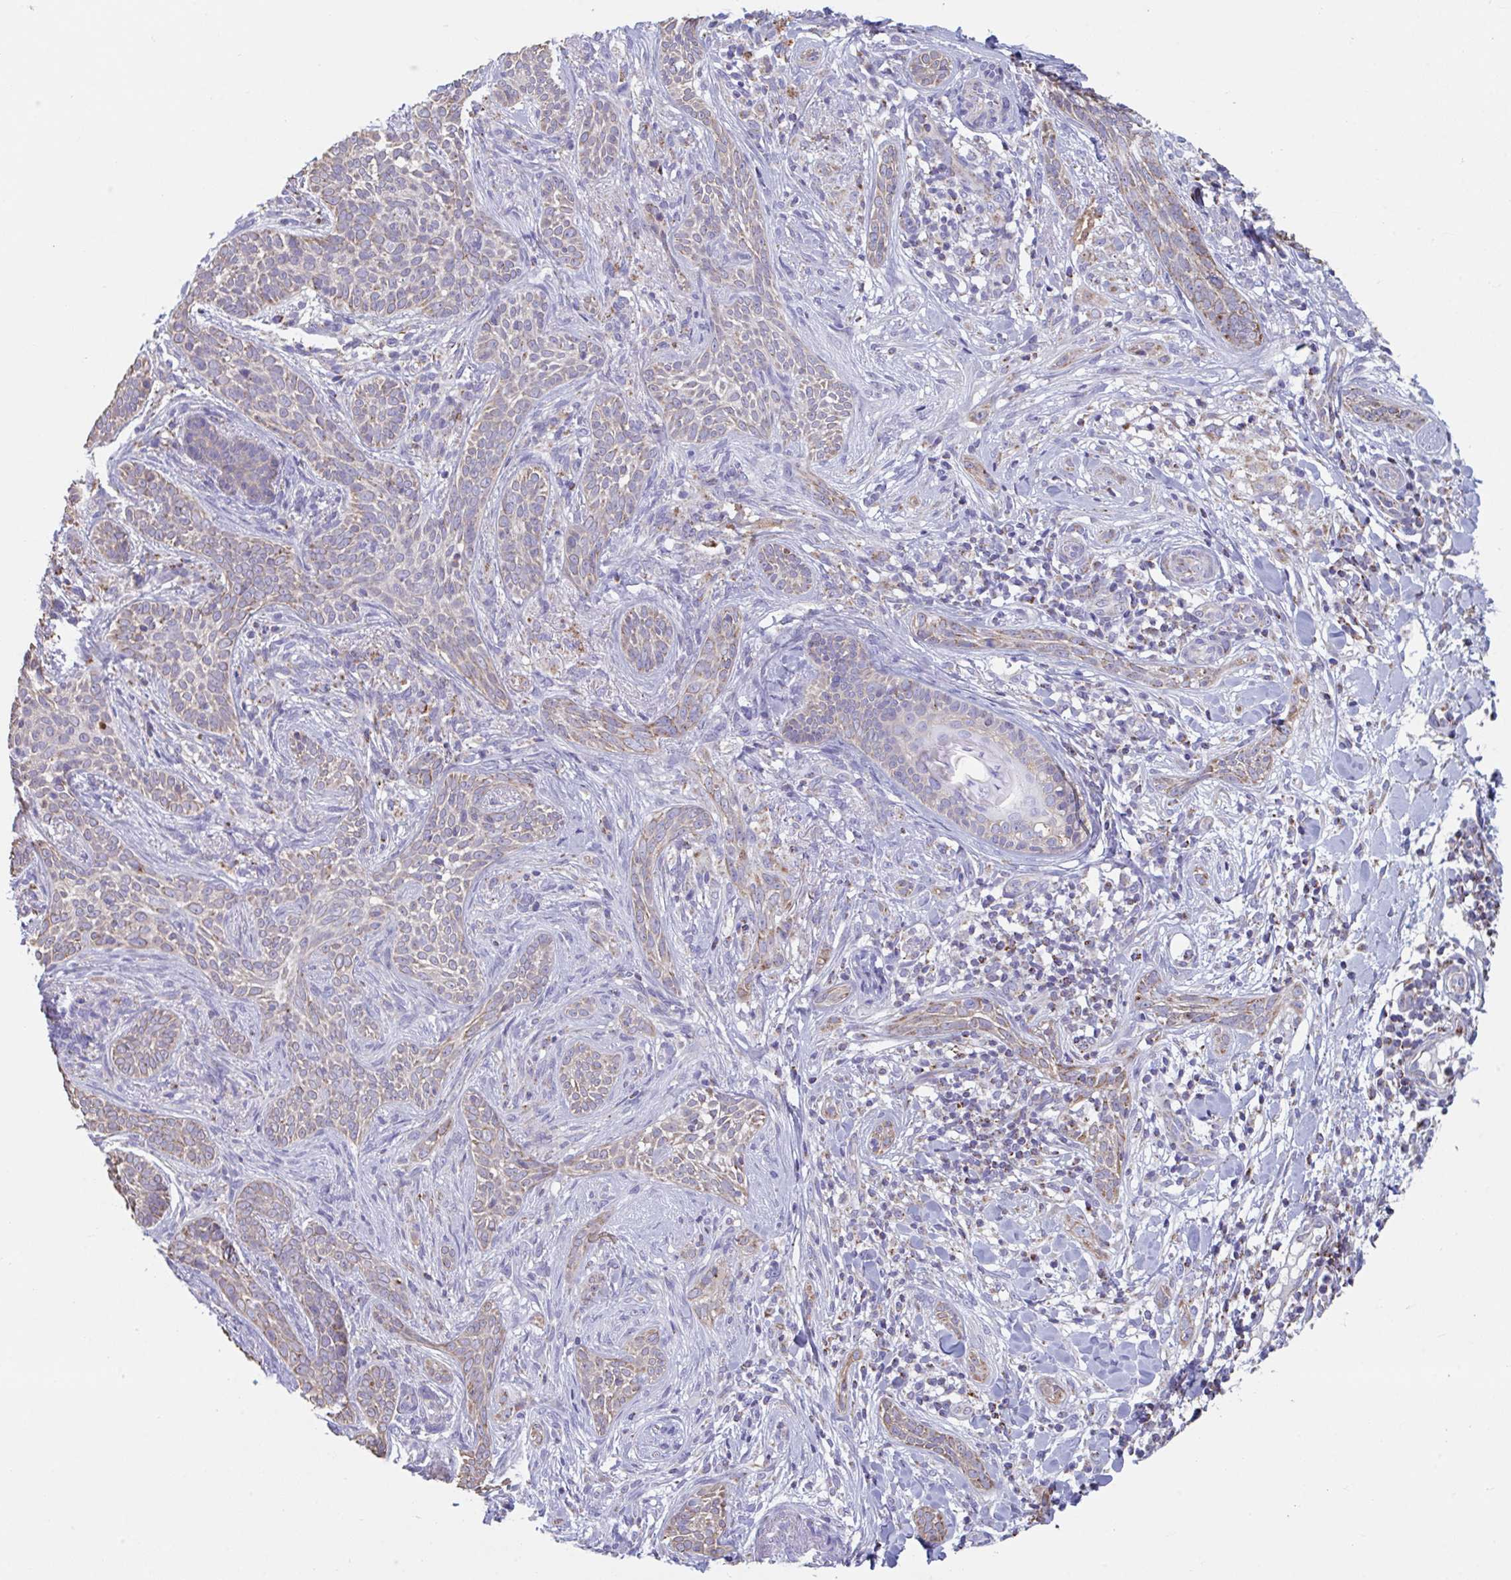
{"staining": {"intensity": "weak", "quantity": "25%-75%", "location": "cytoplasmic/membranous"}, "tissue": "skin cancer", "cell_type": "Tumor cells", "image_type": "cancer", "snomed": [{"axis": "morphology", "description": "Basal cell carcinoma"}, {"axis": "topography", "description": "Skin"}], "caption": "Brown immunohistochemical staining in basal cell carcinoma (skin) reveals weak cytoplasmic/membranous positivity in approximately 25%-75% of tumor cells. The protein of interest is stained brown, and the nuclei are stained in blue (DAB IHC with brightfield microscopy, high magnification).", "gene": "BCAT2", "patient": {"sex": "male", "age": 75}}